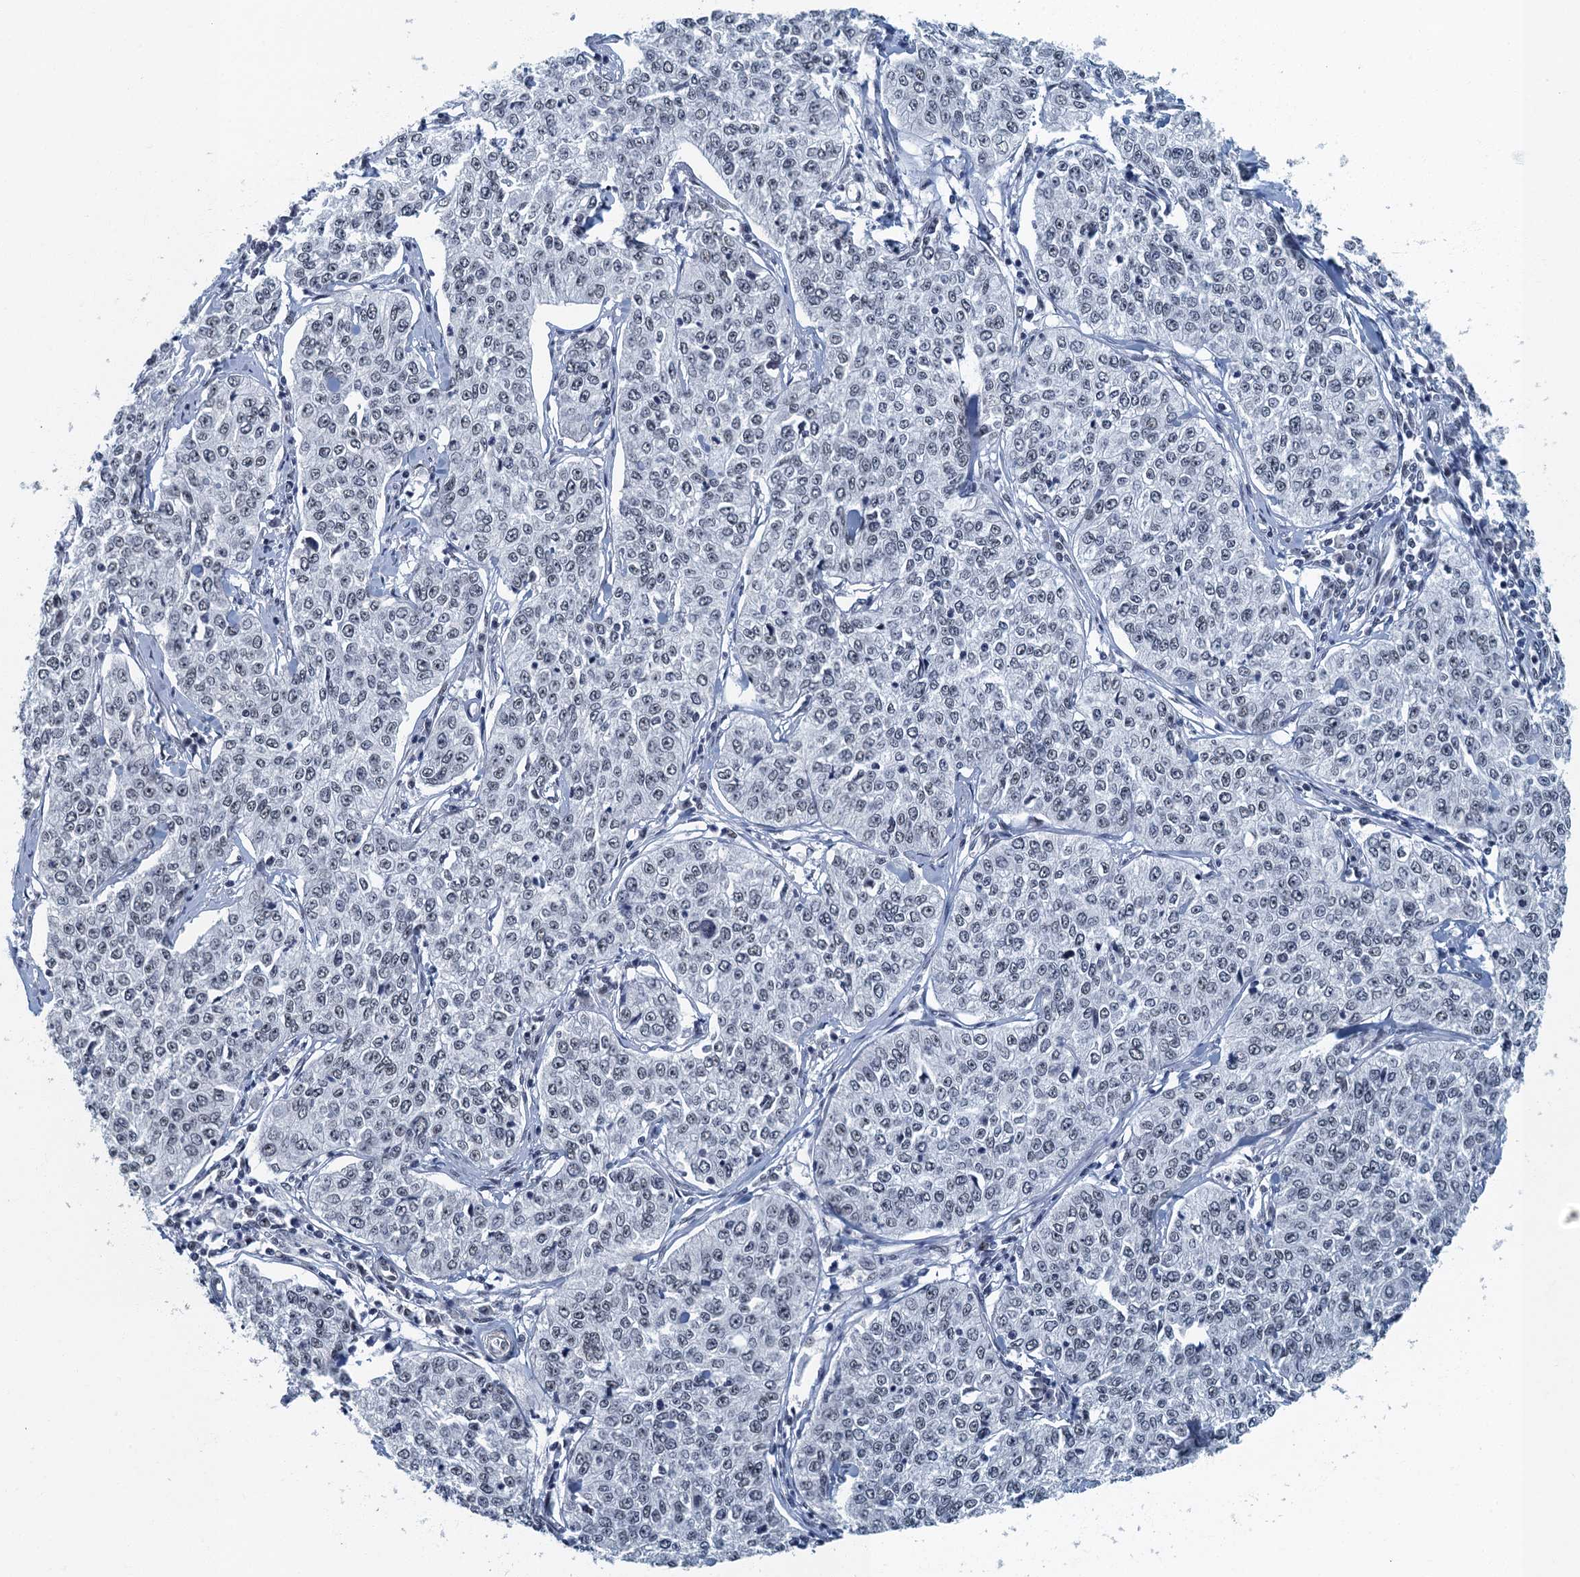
{"staining": {"intensity": "weak", "quantity": "<25%", "location": "nuclear"}, "tissue": "cervical cancer", "cell_type": "Tumor cells", "image_type": "cancer", "snomed": [{"axis": "morphology", "description": "Squamous cell carcinoma, NOS"}, {"axis": "topography", "description": "Cervix"}], "caption": "Immunohistochemical staining of cervical cancer (squamous cell carcinoma) exhibits no significant expression in tumor cells.", "gene": "GADL1", "patient": {"sex": "female", "age": 35}}